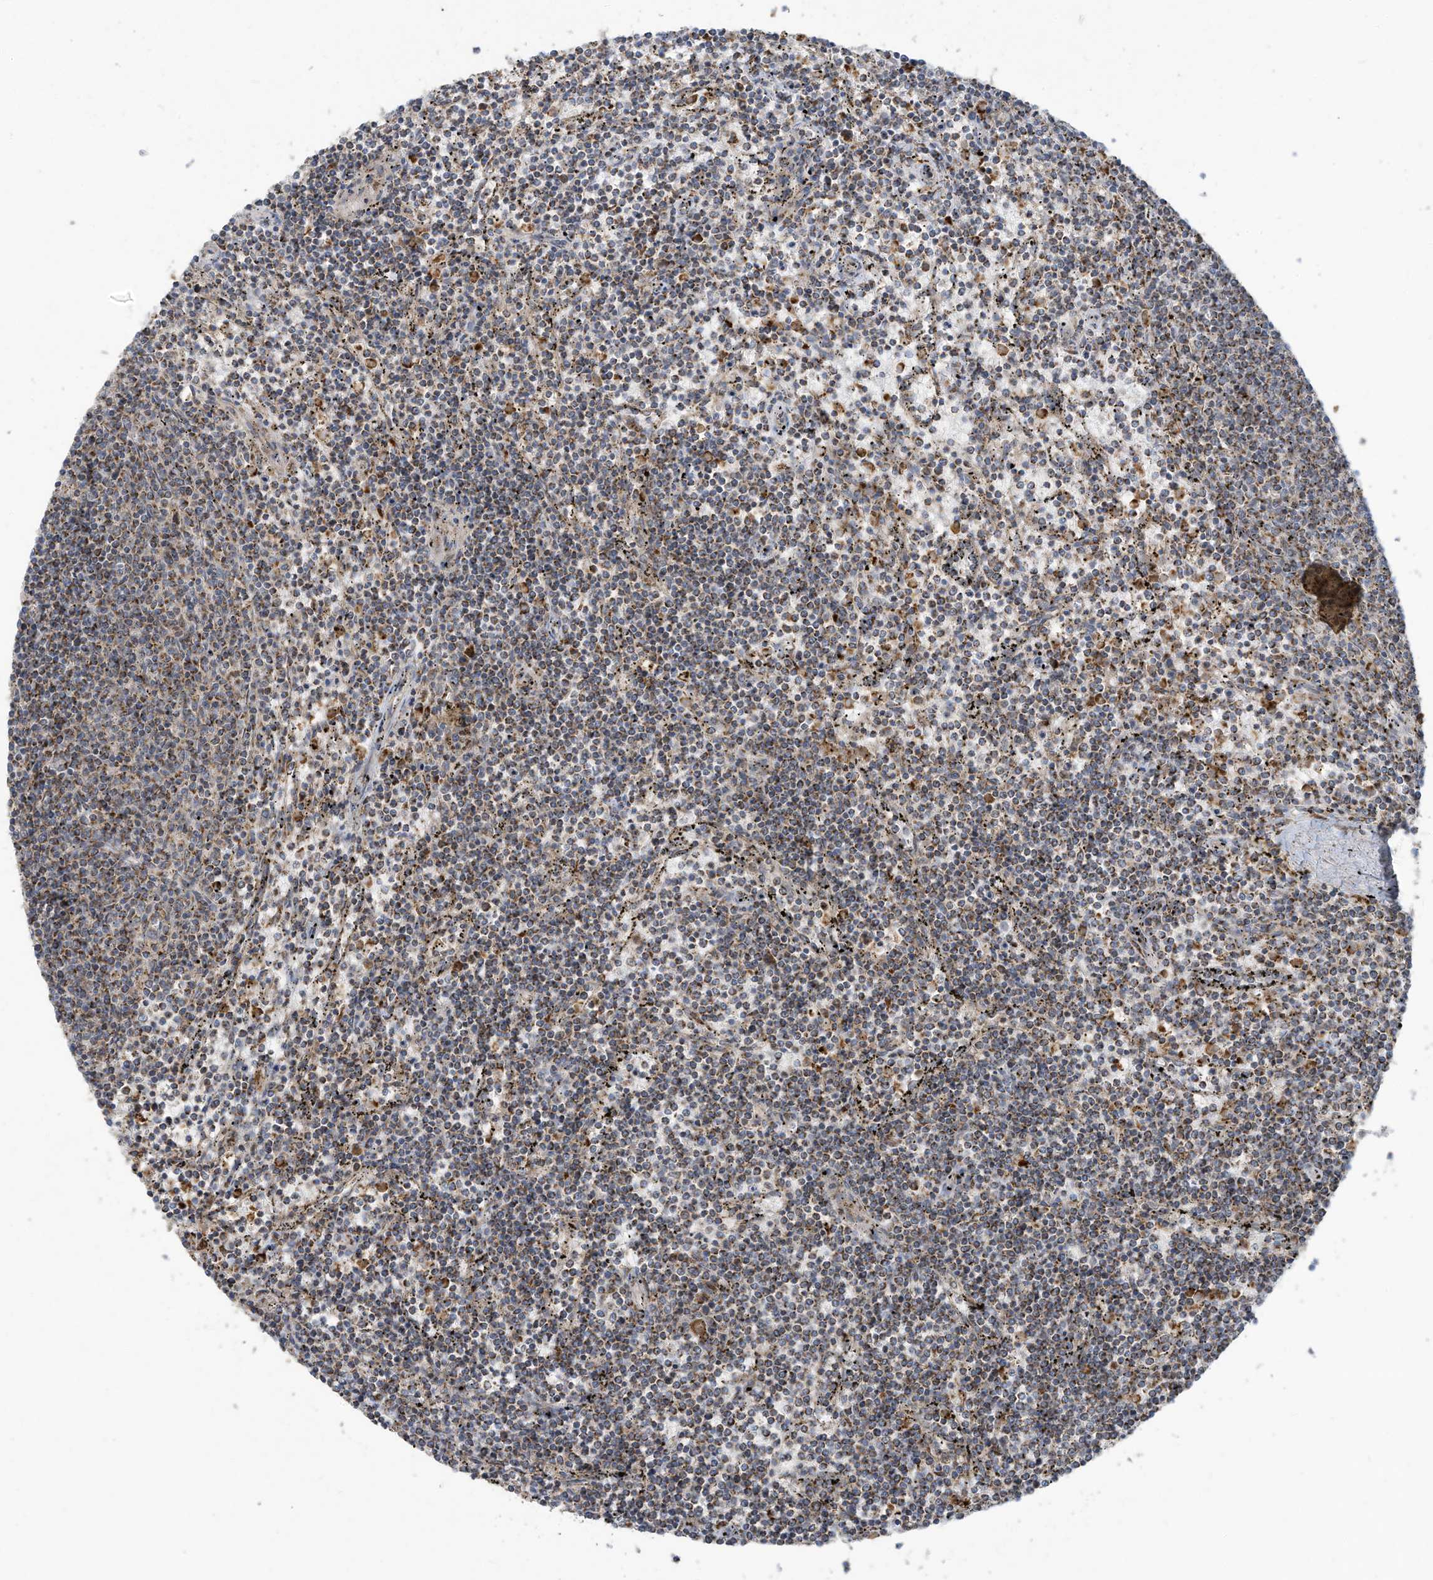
{"staining": {"intensity": "weak", "quantity": "25%-75%", "location": "cytoplasmic/membranous"}, "tissue": "lymphoma", "cell_type": "Tumor cells", "image_type": "cancer", "snomed": [{"axis": "morphology", "description": "Malignant lymphoma, non-Hodgkin's type, Low grade"}, {"axis": "topography", "description": "Spleen"}], "caption": "A micrograph of human malignant lymphoma, non-Hodgkin's type (low-grade) stained for a protein shows weak cytoplasmic/membranous brown staining in tumor cells. Immunohistochemistry stains the protein of interest in brown and the nuclei are stained blue.", "gene": "C2orf74", "patient": {"sex": "female", "age": 50}}